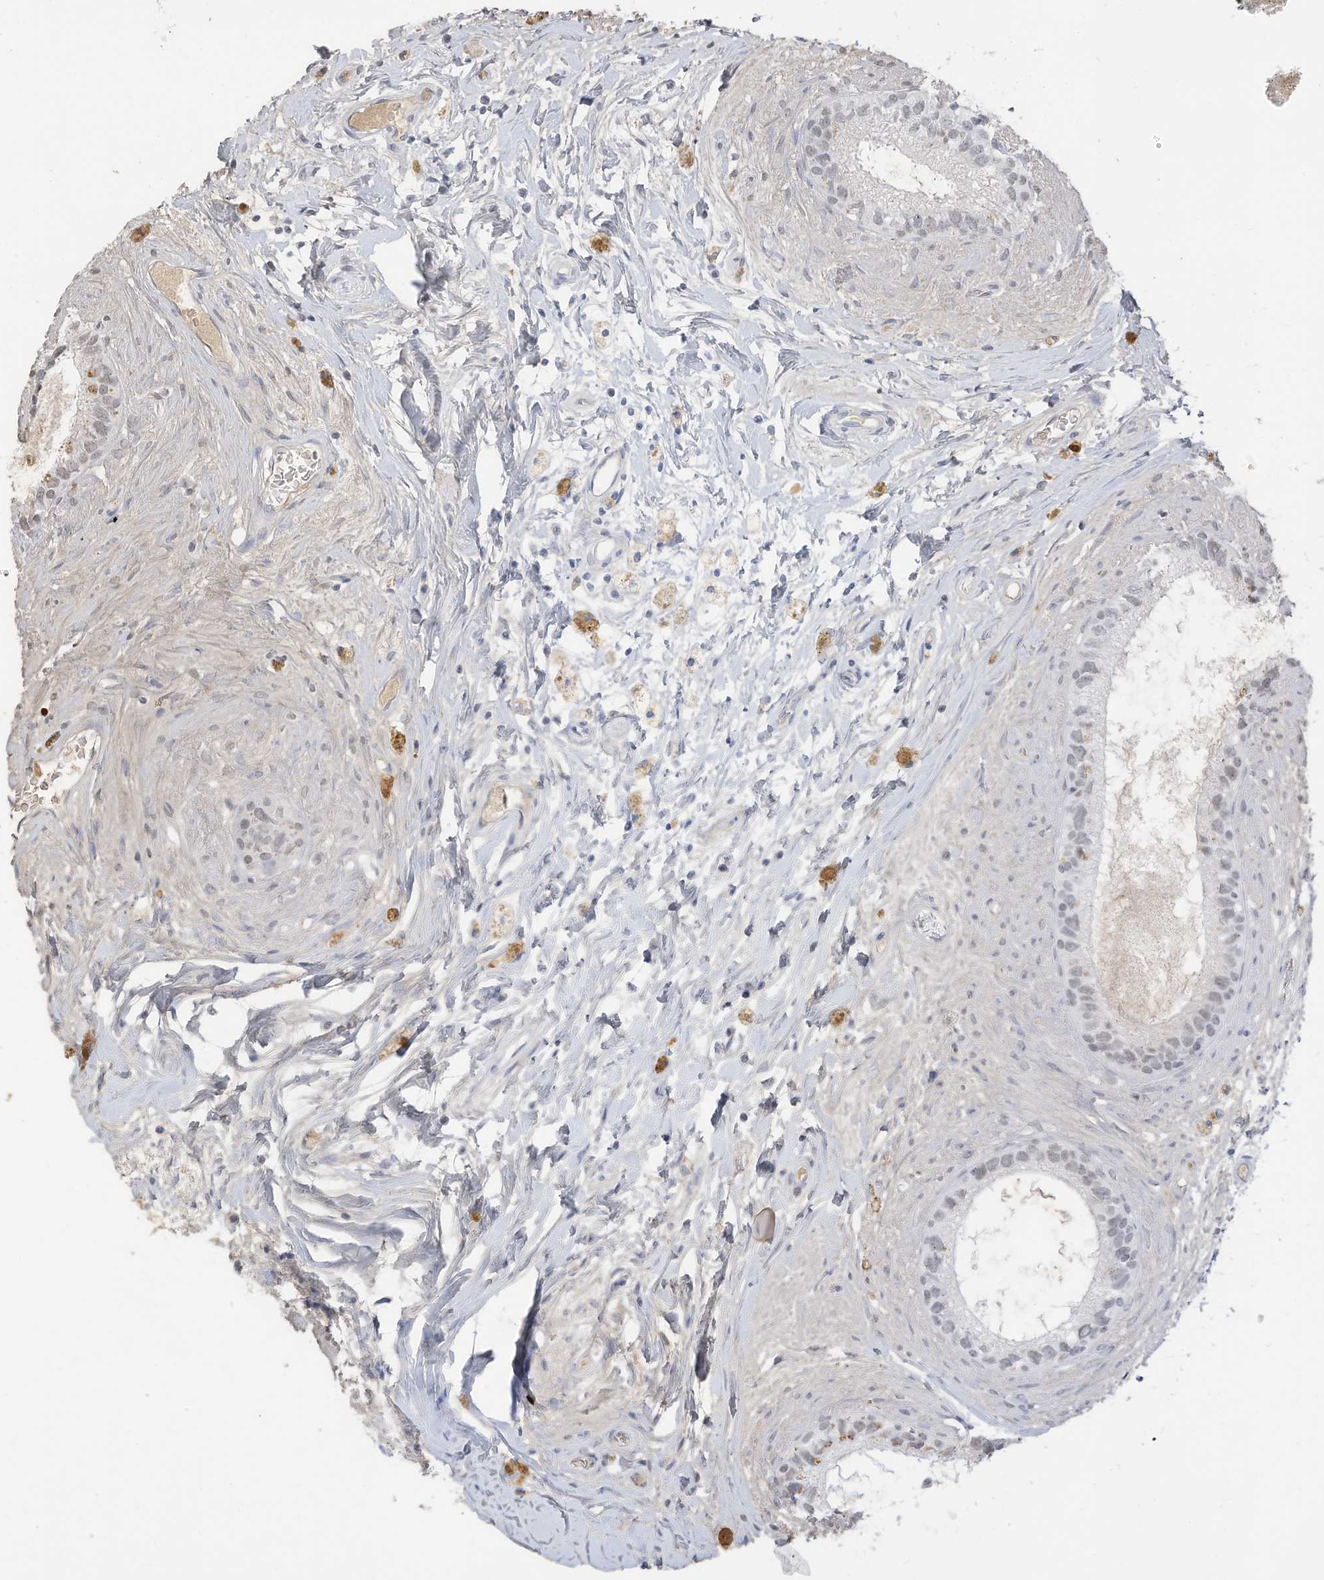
{"staining": {"intensity": "weak", "quantity": "<25%", "location": "cytoplasmic/membranous"}, "tissue": "epididymis", "cell_type": "Glandular cells", "image_type": "normal", "snomed": [{"axis": "morphology", "description": "Normal tissue, NOS"}, {"axis": "topography", "description": "Epididymis"}], "caption": "Human epididymis stained for a protein using IHC shows no staining in glandular cells.", "gene": "HSD17B13", "patient": {"sex": "male", "age": 80}}